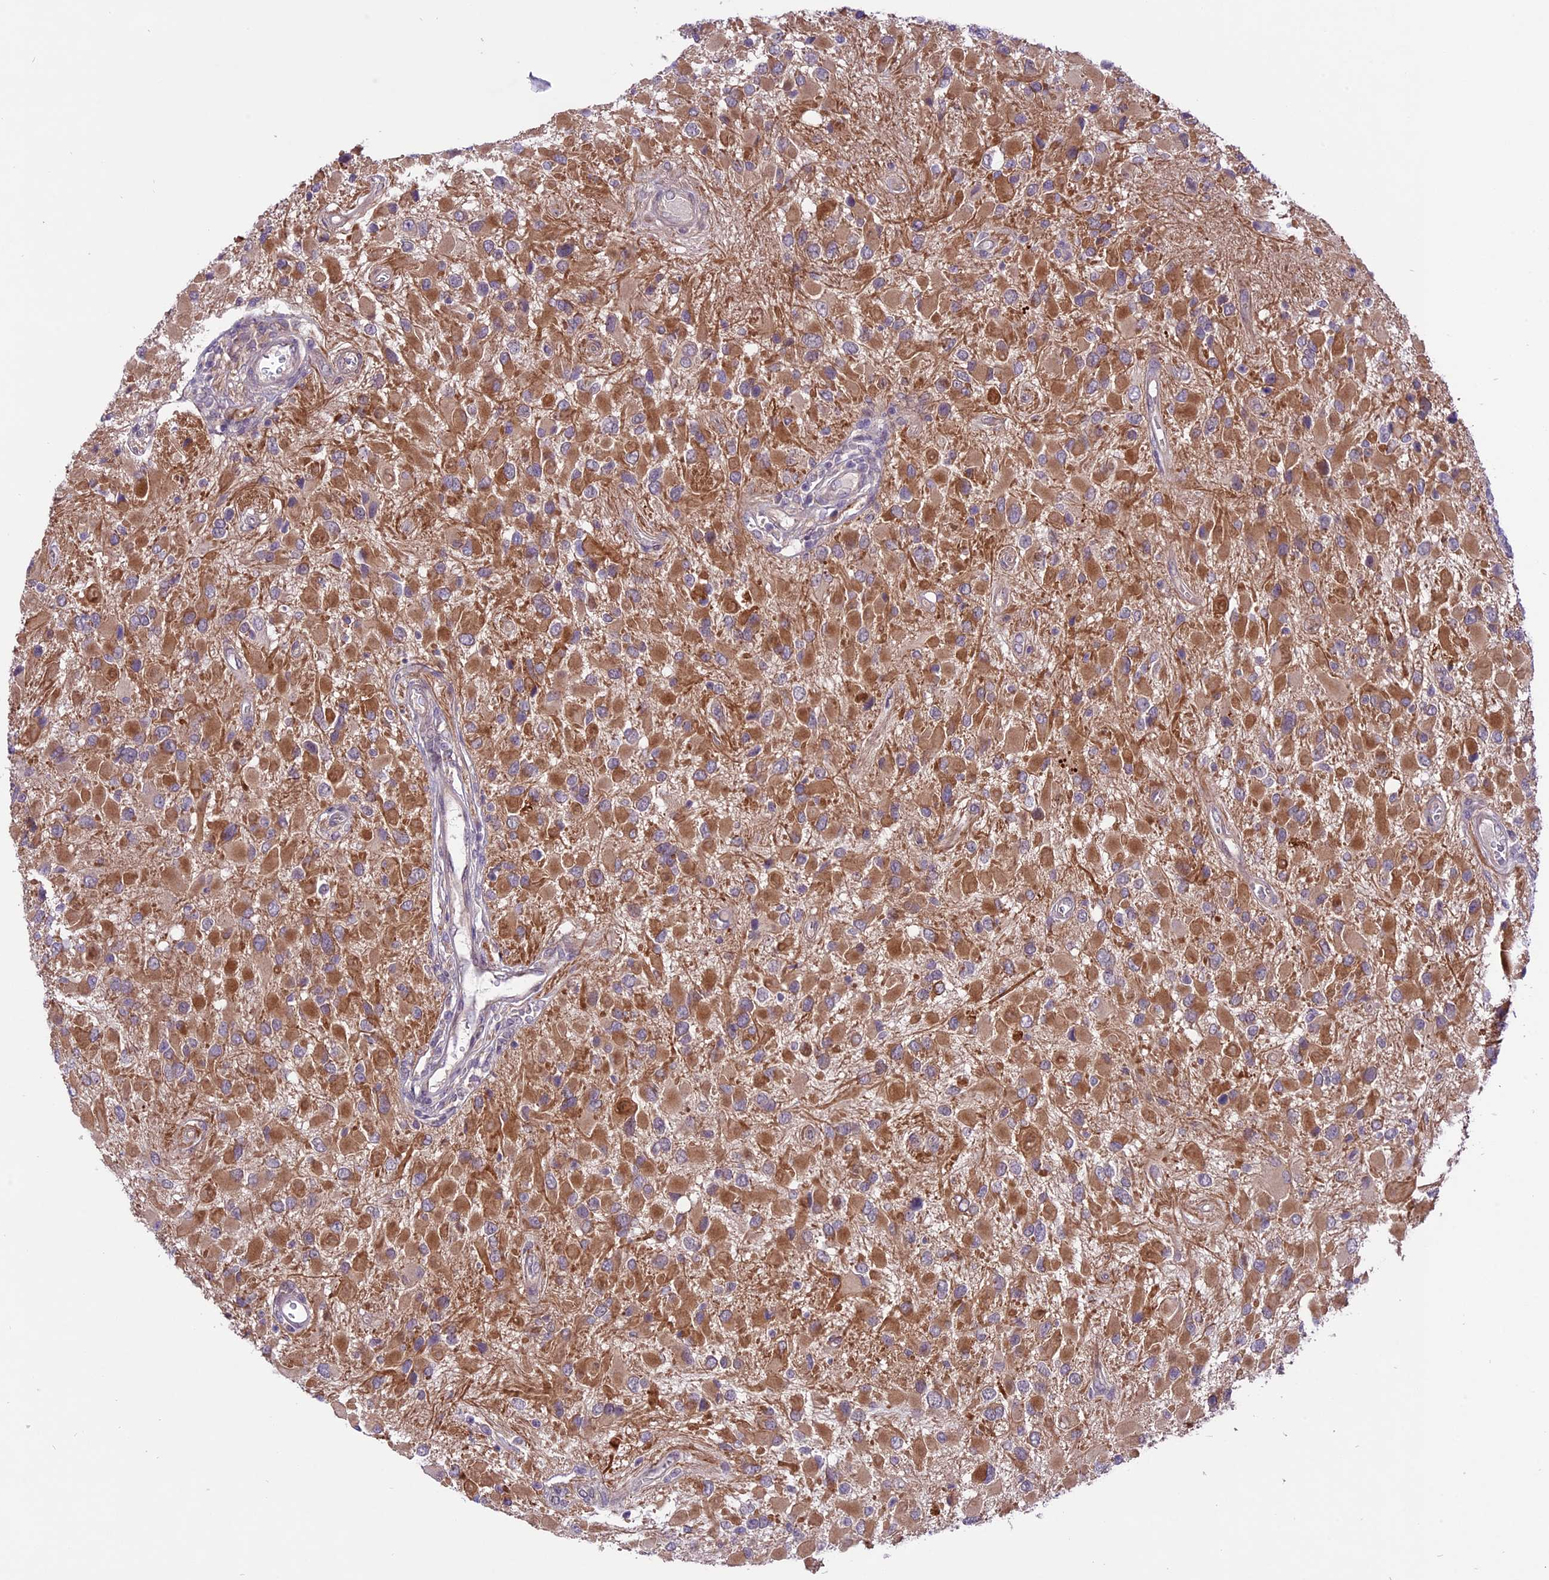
{"staining": {"intensity": "moderate", "quantity": ">75%", "location": "cytoplasmic/membranous"}, "tissue": "glioma", "cell_type": "Tumor cells", "image_type": "cancer", "snomed": [{"axis": "morphology", "description": "Glioma, malignant, High grade"}, {"axis": "topography", "description": "Brain"}], "caption": "Immunohistochemistry histopathology image of glioma stained for a protein (brown), which displays medium levels of moderate cytoplasmic/membranous positivity in about >75% of tumor cells.", "gene": "SPRED1", "patient": {"sex": "male", "age": 53}}